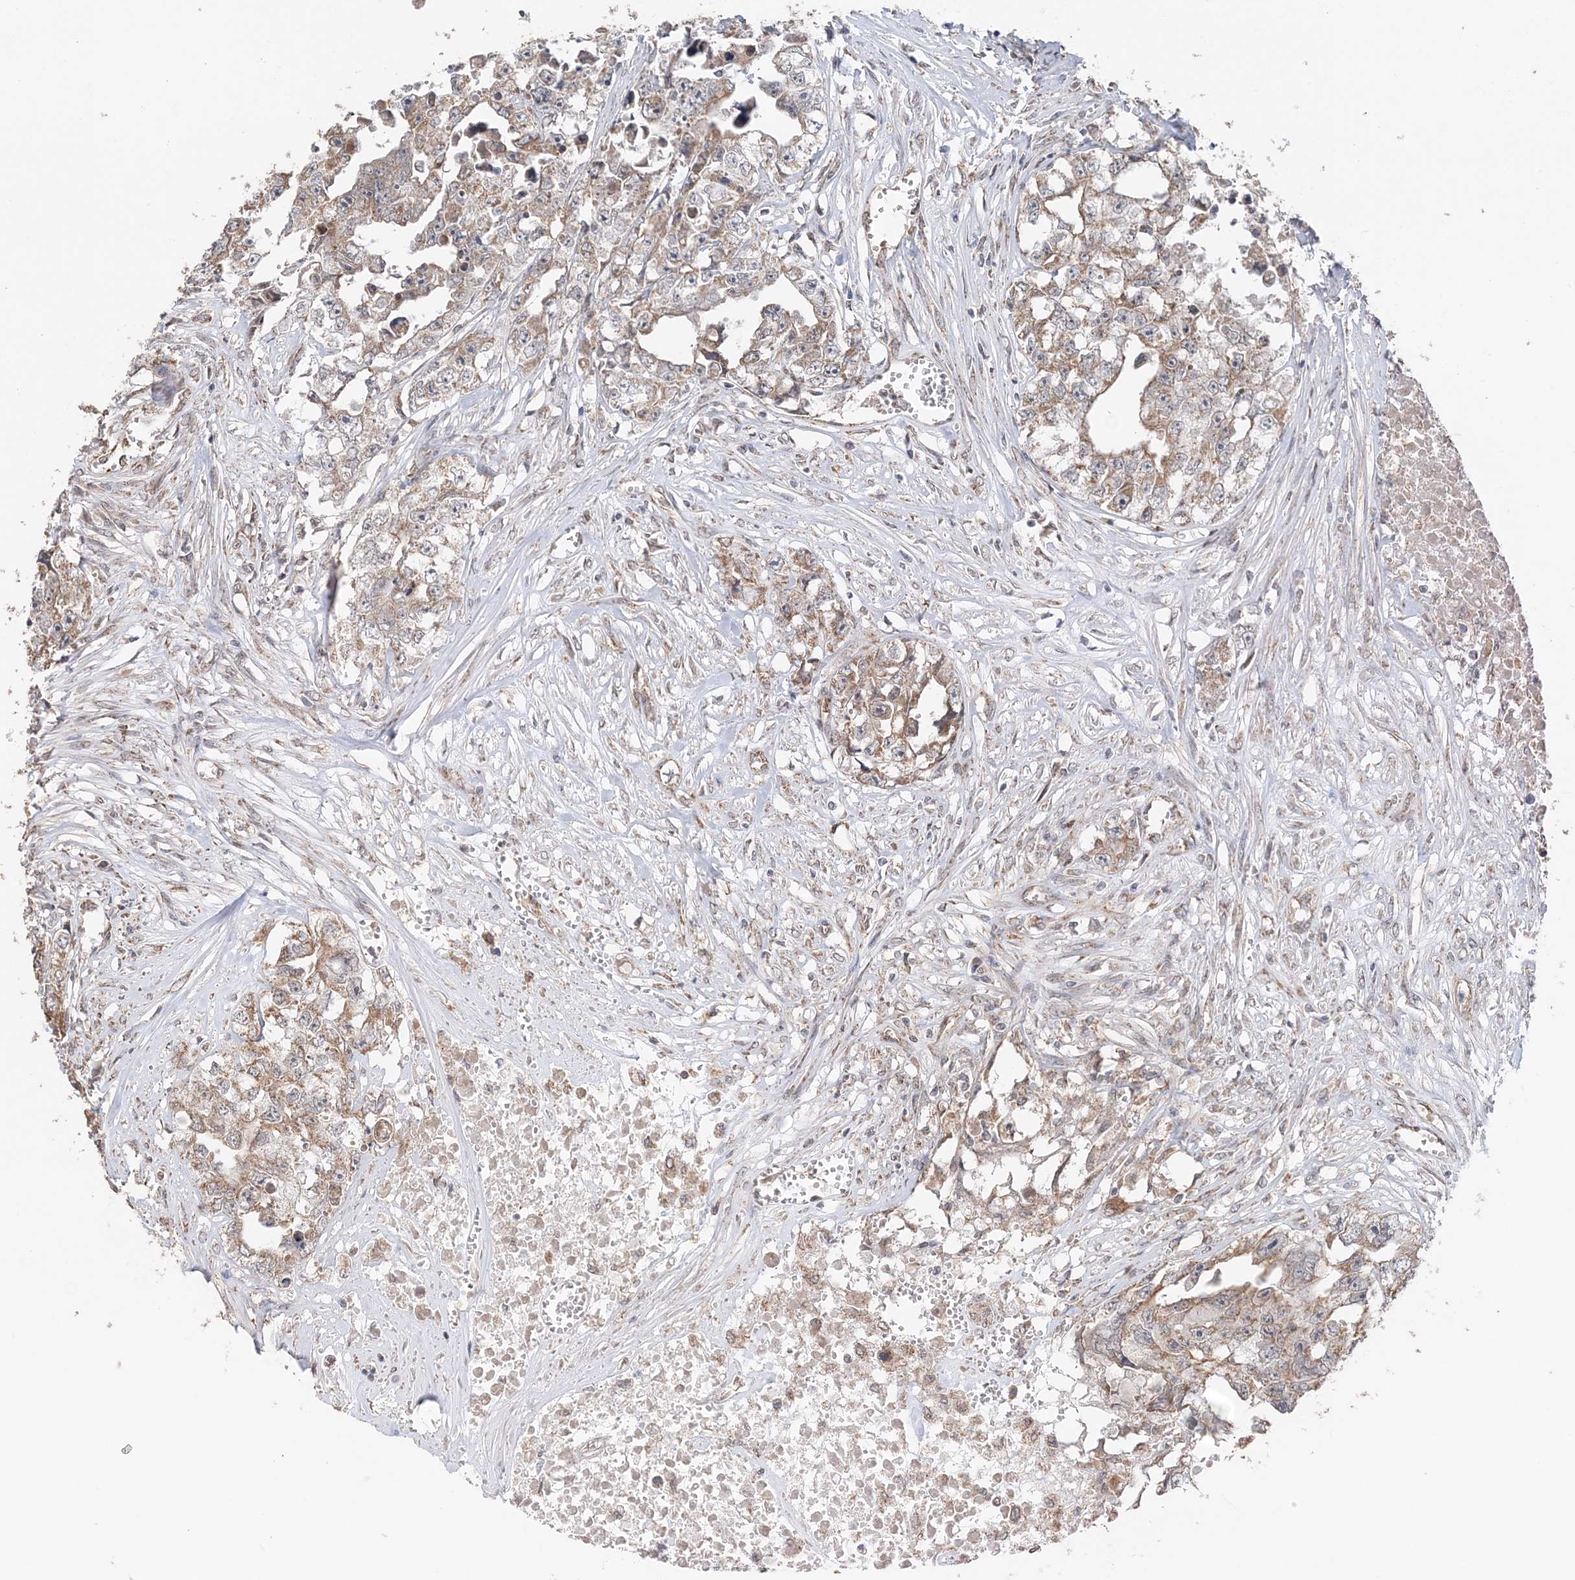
{"staining": {"intensity": "moderate", "quantity": ">75%", "location": "cytoplasmic/membranous"}, "tissue": "testis cancer", "cell_type": "Tumor cells", "image_type": "cancer", "snomed": [{"axis": "morphology", "description": "Seminoma, NOS"}, {"axis": "morphology", "description": "Carcinoma, Embryonal, NOS"}, {"axis": "topography", "description": "Testis"}], "caption": "Moderate cytoplasmic/membranous staining for a protein is present in about >75% of tumor cells of testis cancer using immunohistochemistry.", "gene": "FBXO38", "patient": {"sex": "male", "age": 43}}